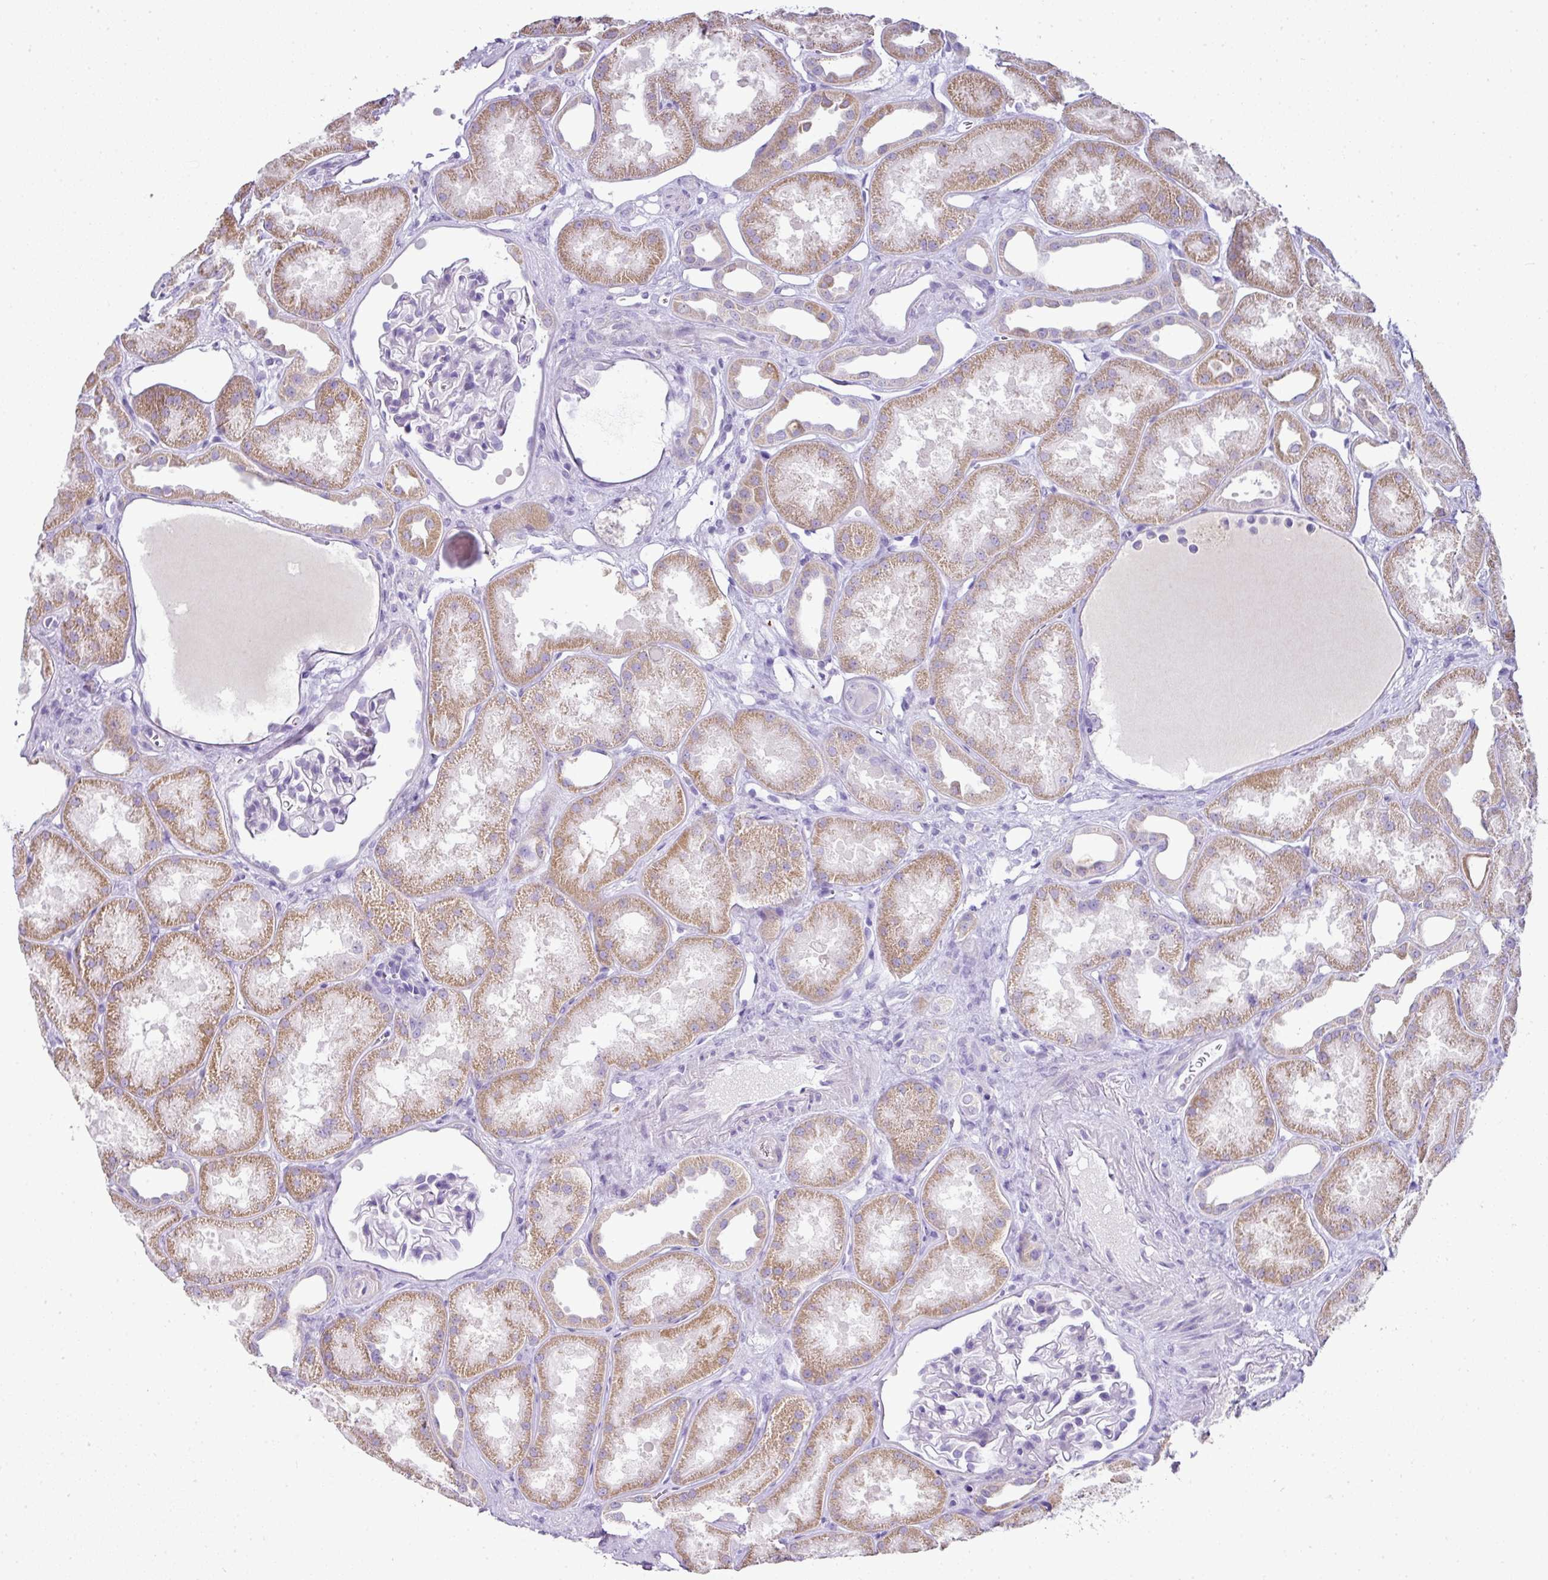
{"staining": {"intensity": "negative", "quantity": "none", "location": "none"}, "tissue": "kidney", "cell_type": "Cells in glomeruli", "image_type": "normal", "snomed": [{"axis": "morphology", "description": "Normal tissue, NOS"}, {"axis": "topography", "description": "Kidney"}], "caption": "Immunohistochemistry of benign human kidney demonstrates no staining in cells in glomeruli.", "gene": "BCL11A", "patient": {"sex": "male", "age": 61}}